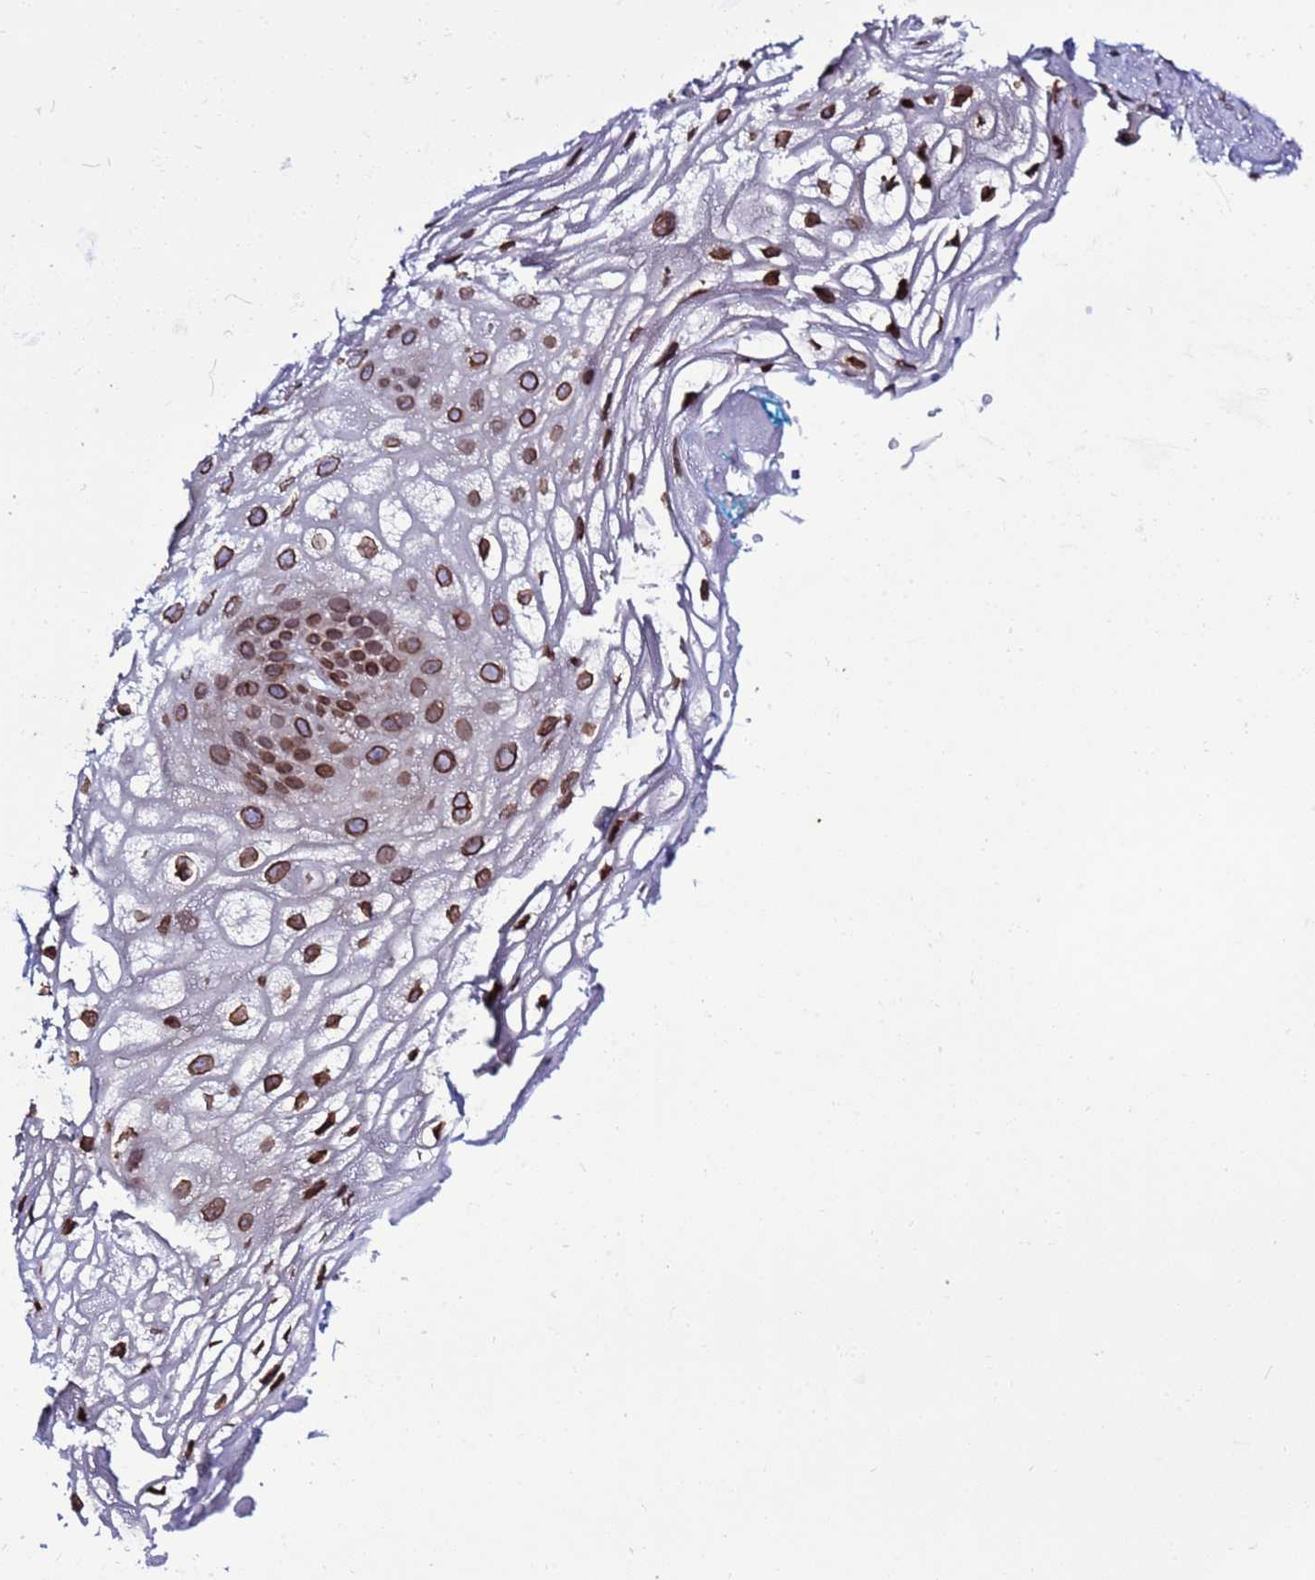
{"staining": {"intensity": "moderate", "quantity": ">75%", "location": "cytoplasmic/membranous,nuclear"}, "tissue": "vagina", "cell_type": "Squamous epithelial cells", "image_type": "normal", "snomed": [{"axis": "morphology", "description": "Normal tissue, NOS"}, {"axis": "topography", "description": "Vagina"}], "caption": "IHC staining of normal vagina, which demonstrates medium levels of moderate cytoplasmic/membranous,nuclear staining in approximately >75% of squamous epithelial cells indicating moderate cytoplasmic/membranous,nuclear protein staining. The staining was performed using DAB (brown) for protein detection and nuclei were counterstained in hematoxylin (blue).", "gene": "TOR1AIP1", "patient": {"sex": "female", "age": 68}}